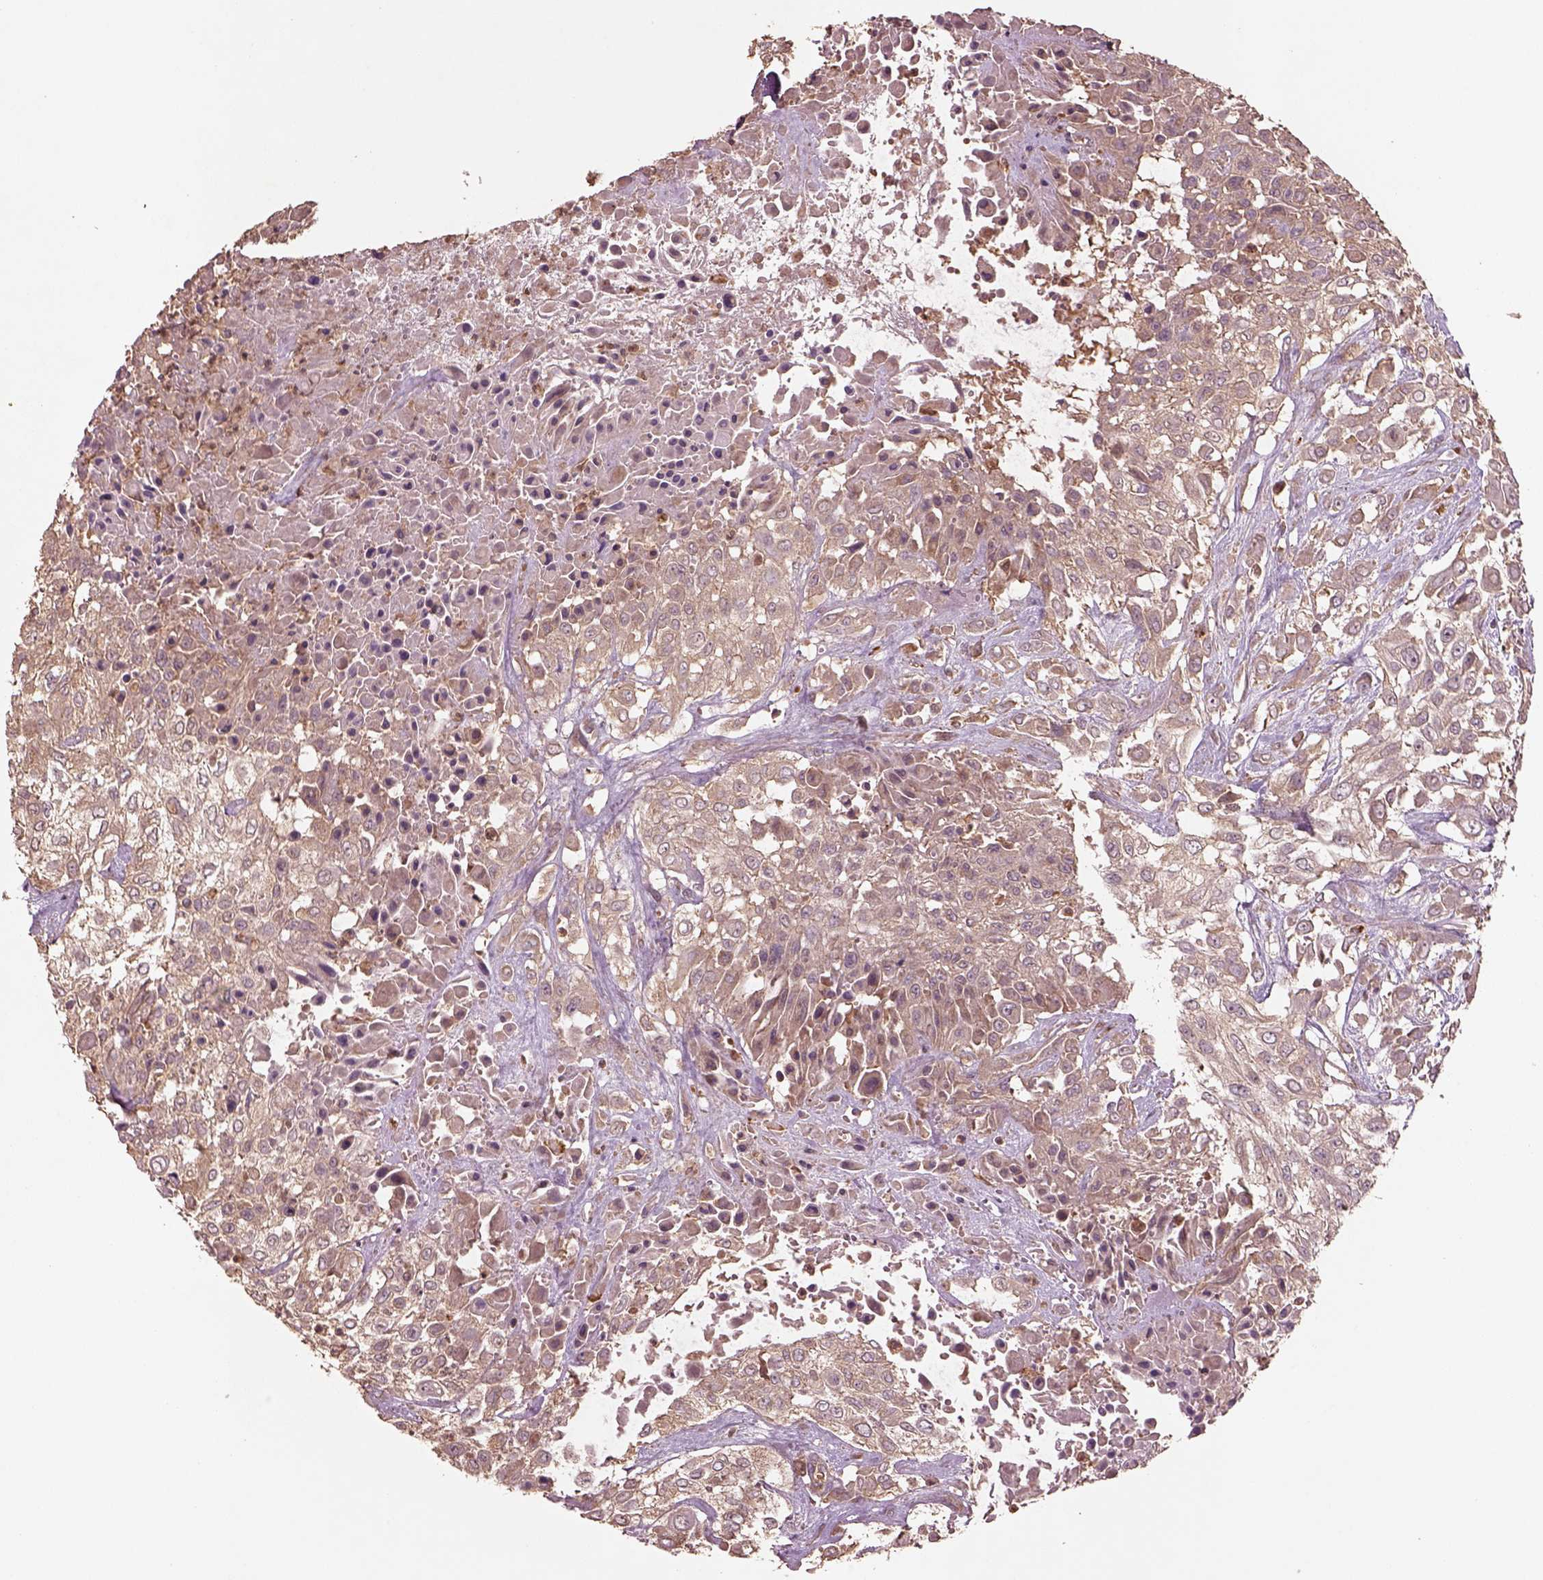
{"staining": {"intensity": "weak", "quantity": ">75%", "location": "cytoplasmic/membranous"}, "tissue": "urothelial cancer", "cell_type": "Tumor cells", "image_type": "cancer", "snomed": [{"axis": "morphology", "description": "Urothelial carcinoma, High grade"}, {"axis": "topography", "description": "Urinary bladder"}], "caption": "Immunohistochemistry (IHC) histopathology image of human urothelial cancer stained for a protein (brown), which reveals low levels of weak cytoplasmic/membranous expression in about >75% of tumor cells.", "gene": "TRADD", "patient": {"sex": "male", "age": 57}}